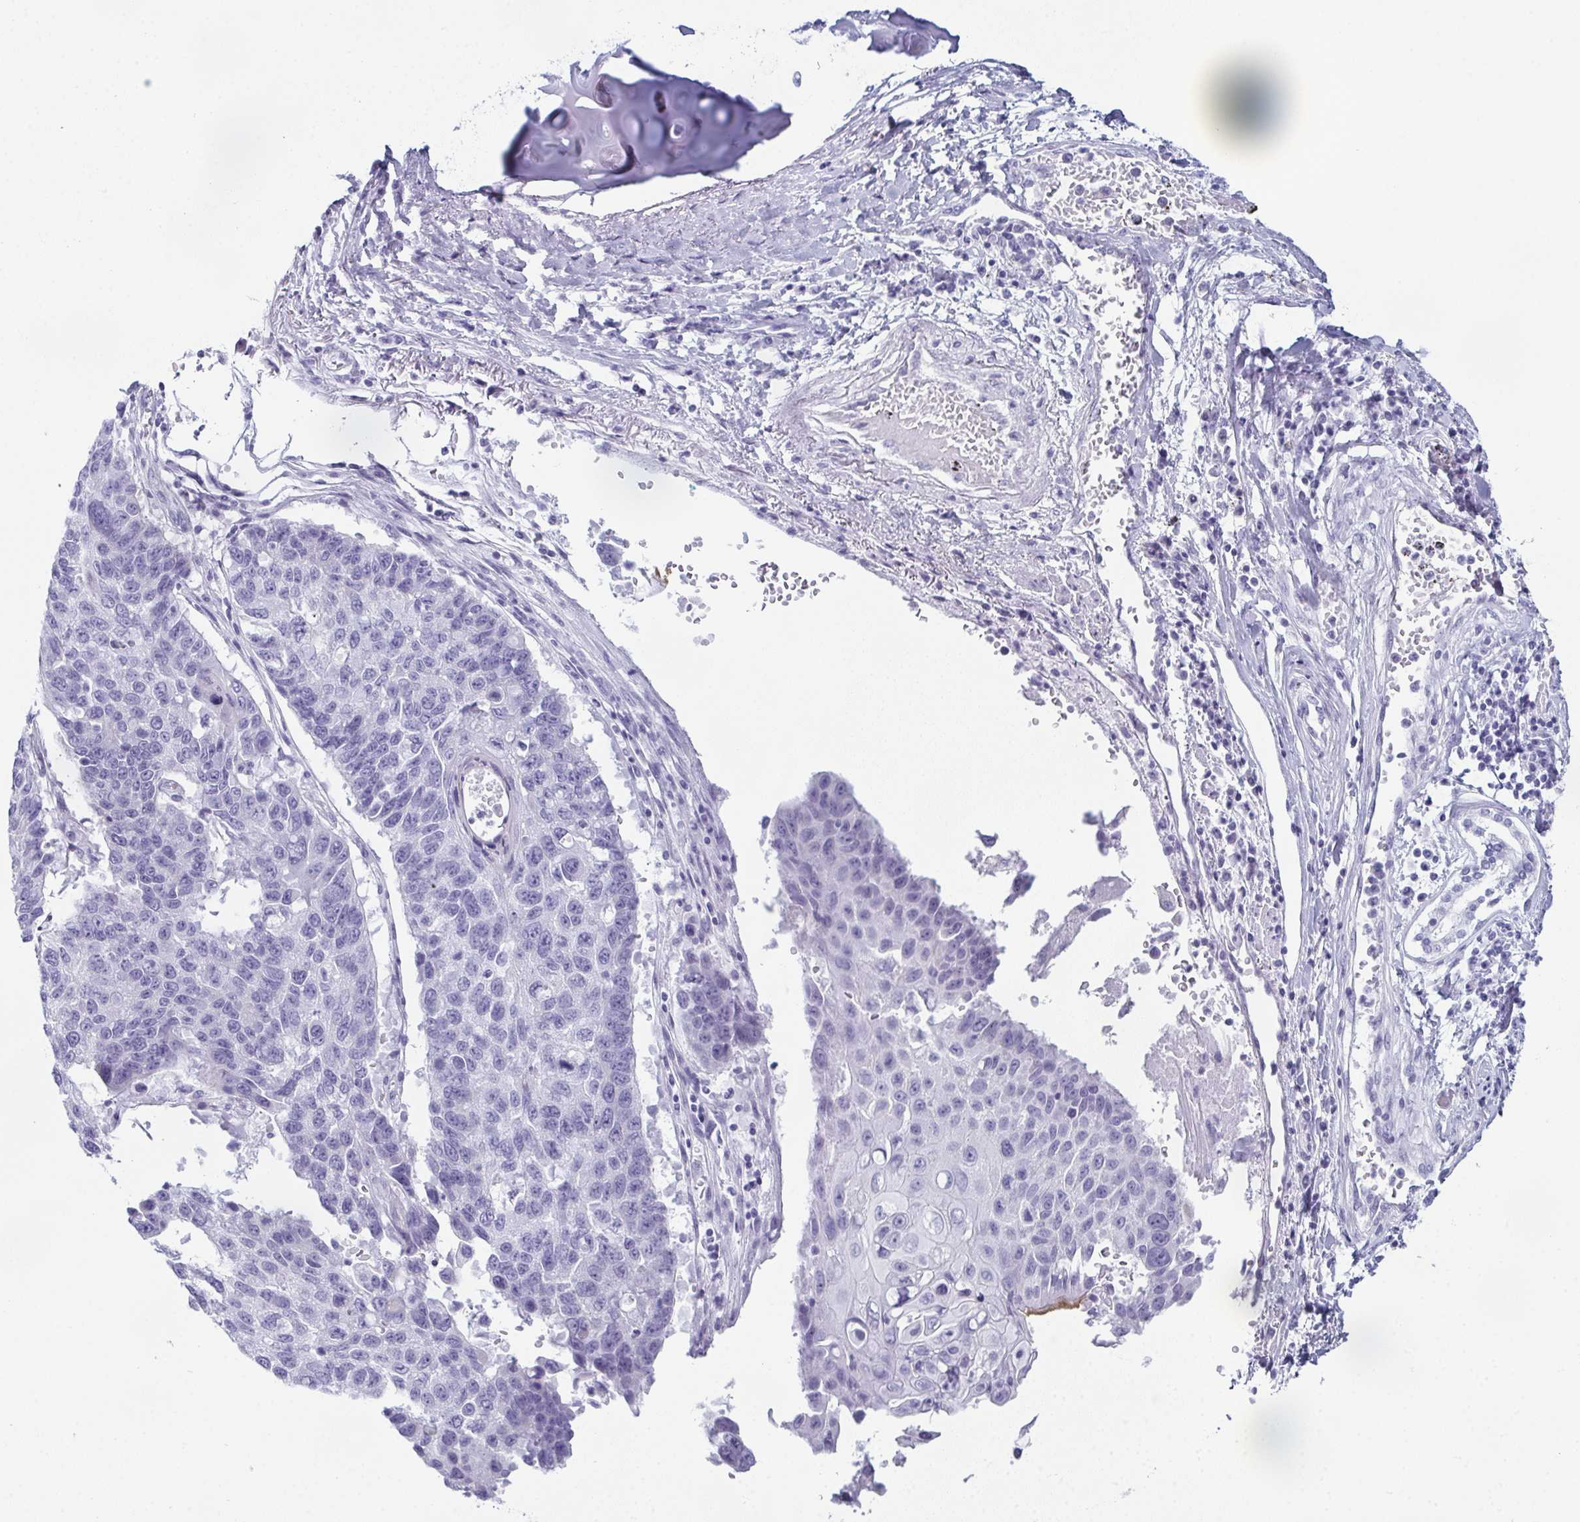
{"staining": {"intensity": "negative", "quantity": "none", "location": "none"}, "tissue": "lung cancer", "cell_type": "Tumor cells", "image_type": "cancer", "snomed": [{"axis": "morphology", "description": "Squamous cell carcinoma, NOS"}, {"axis": "topography", "description": "Lung"}], "caption": "Lung squamous cell carcinoma was stained to show a protein in brown. There is no significant staining in tumor cells. The staining is performed using DAB brown chromogen with nuclei counter-stained in using hematoxylin.", "gene": "ENKUR", "patient": {"sex": "male", "age": 73}}